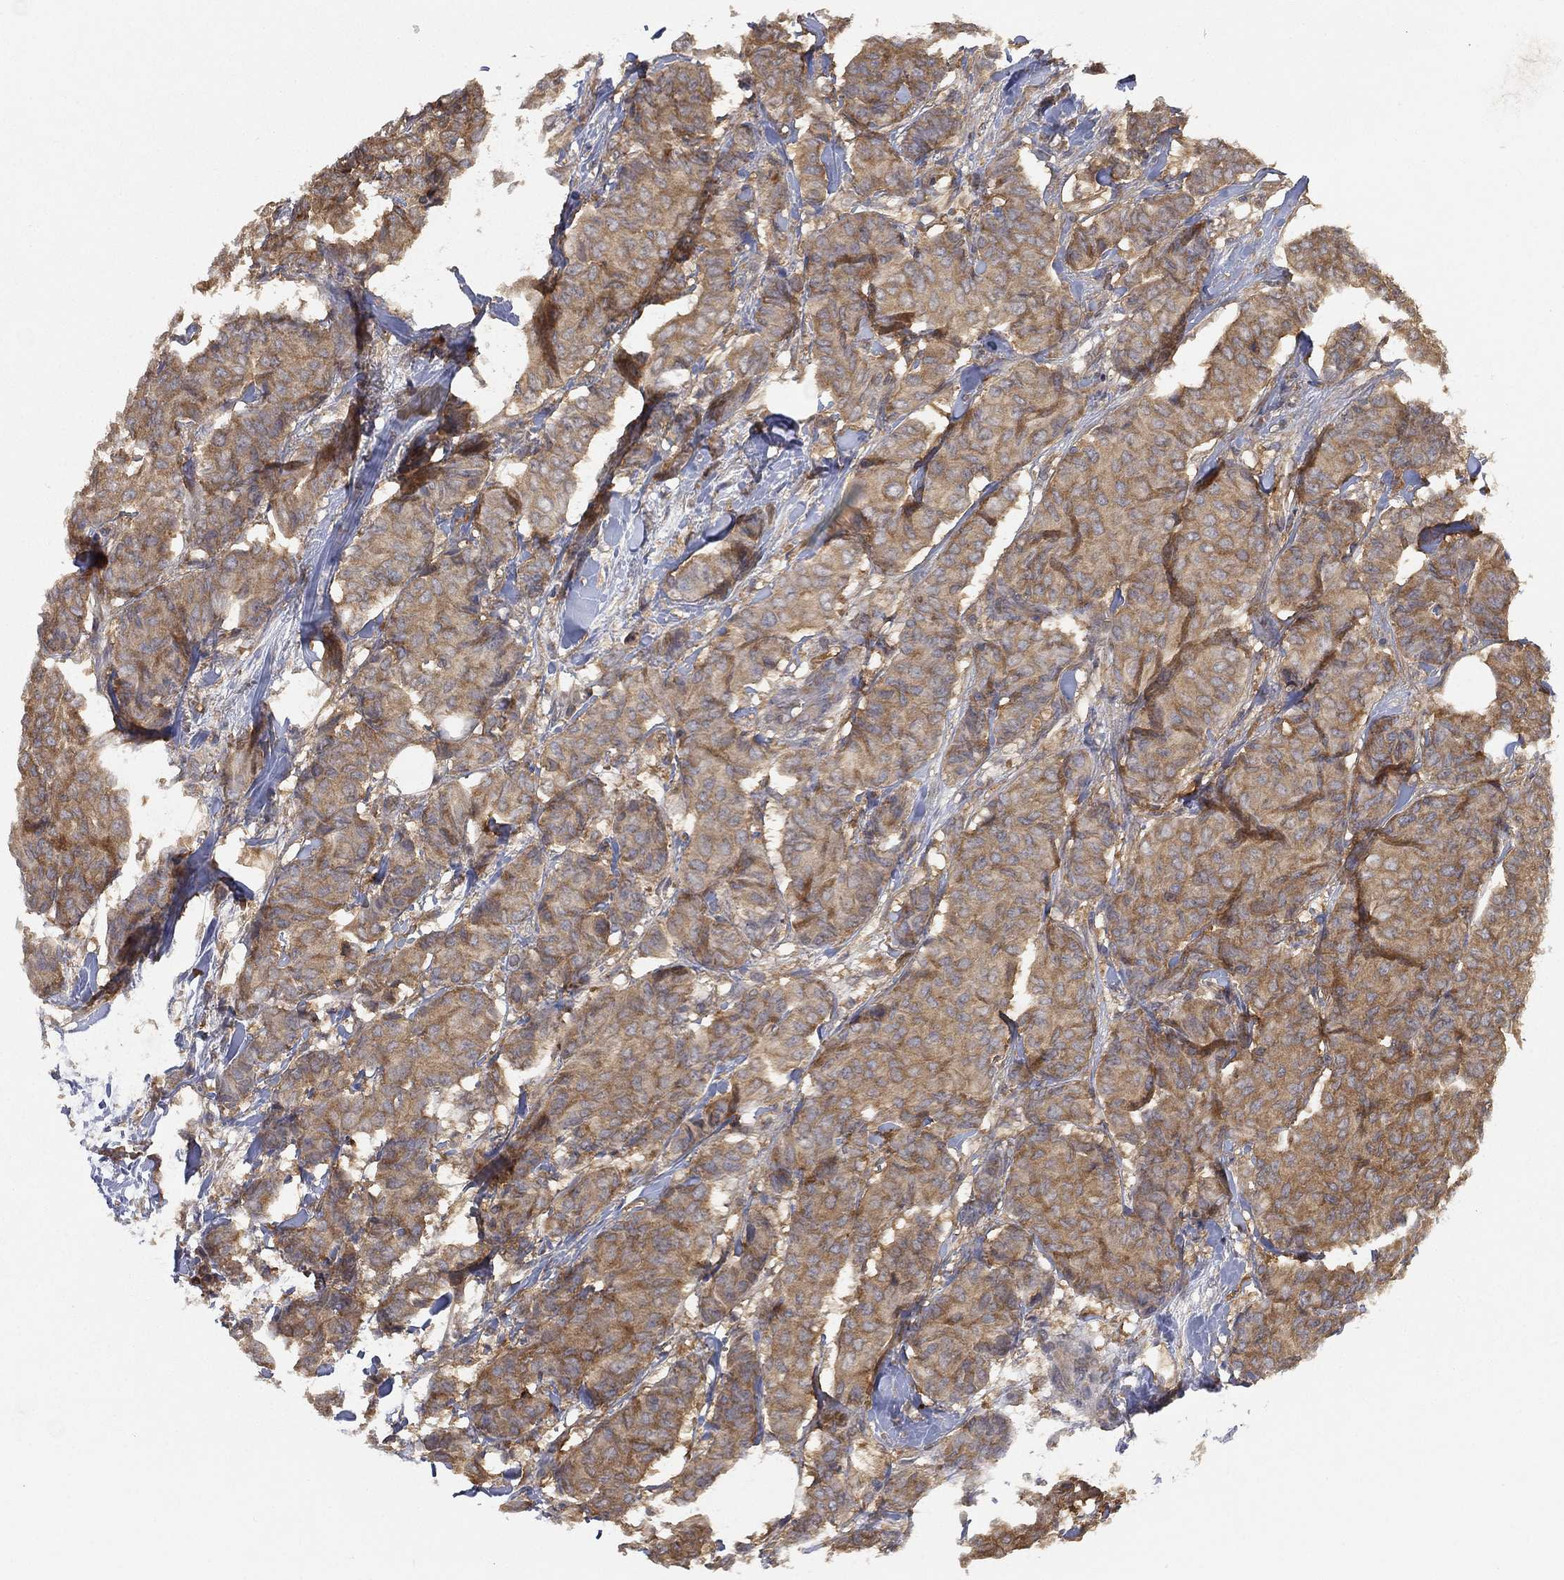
{"staining": {"intensity": "moderate", "quantity": "25%-75%", "location": "cytoplasmic/membranous"}, "tissue": "breast cancer", "cell_type": "Tumor cells", "image_type": "cancer", "snomed": [{"axis": "morphology", "description": "Duct carcinoma"}, {"axis": "topography", "description": "Breast"}], "caption": "Invasive ductal carcinoma (breast) stained with immunohistochemistry (IHC) reveals moderate cytoplasmic/membranous staining in about 25%-75% of tumor cells. (brown staining indicates protein expression, while blue staining denotes nuclei).", "gene": "UBA5", "patient": {"sex": "female", "age": 75}}